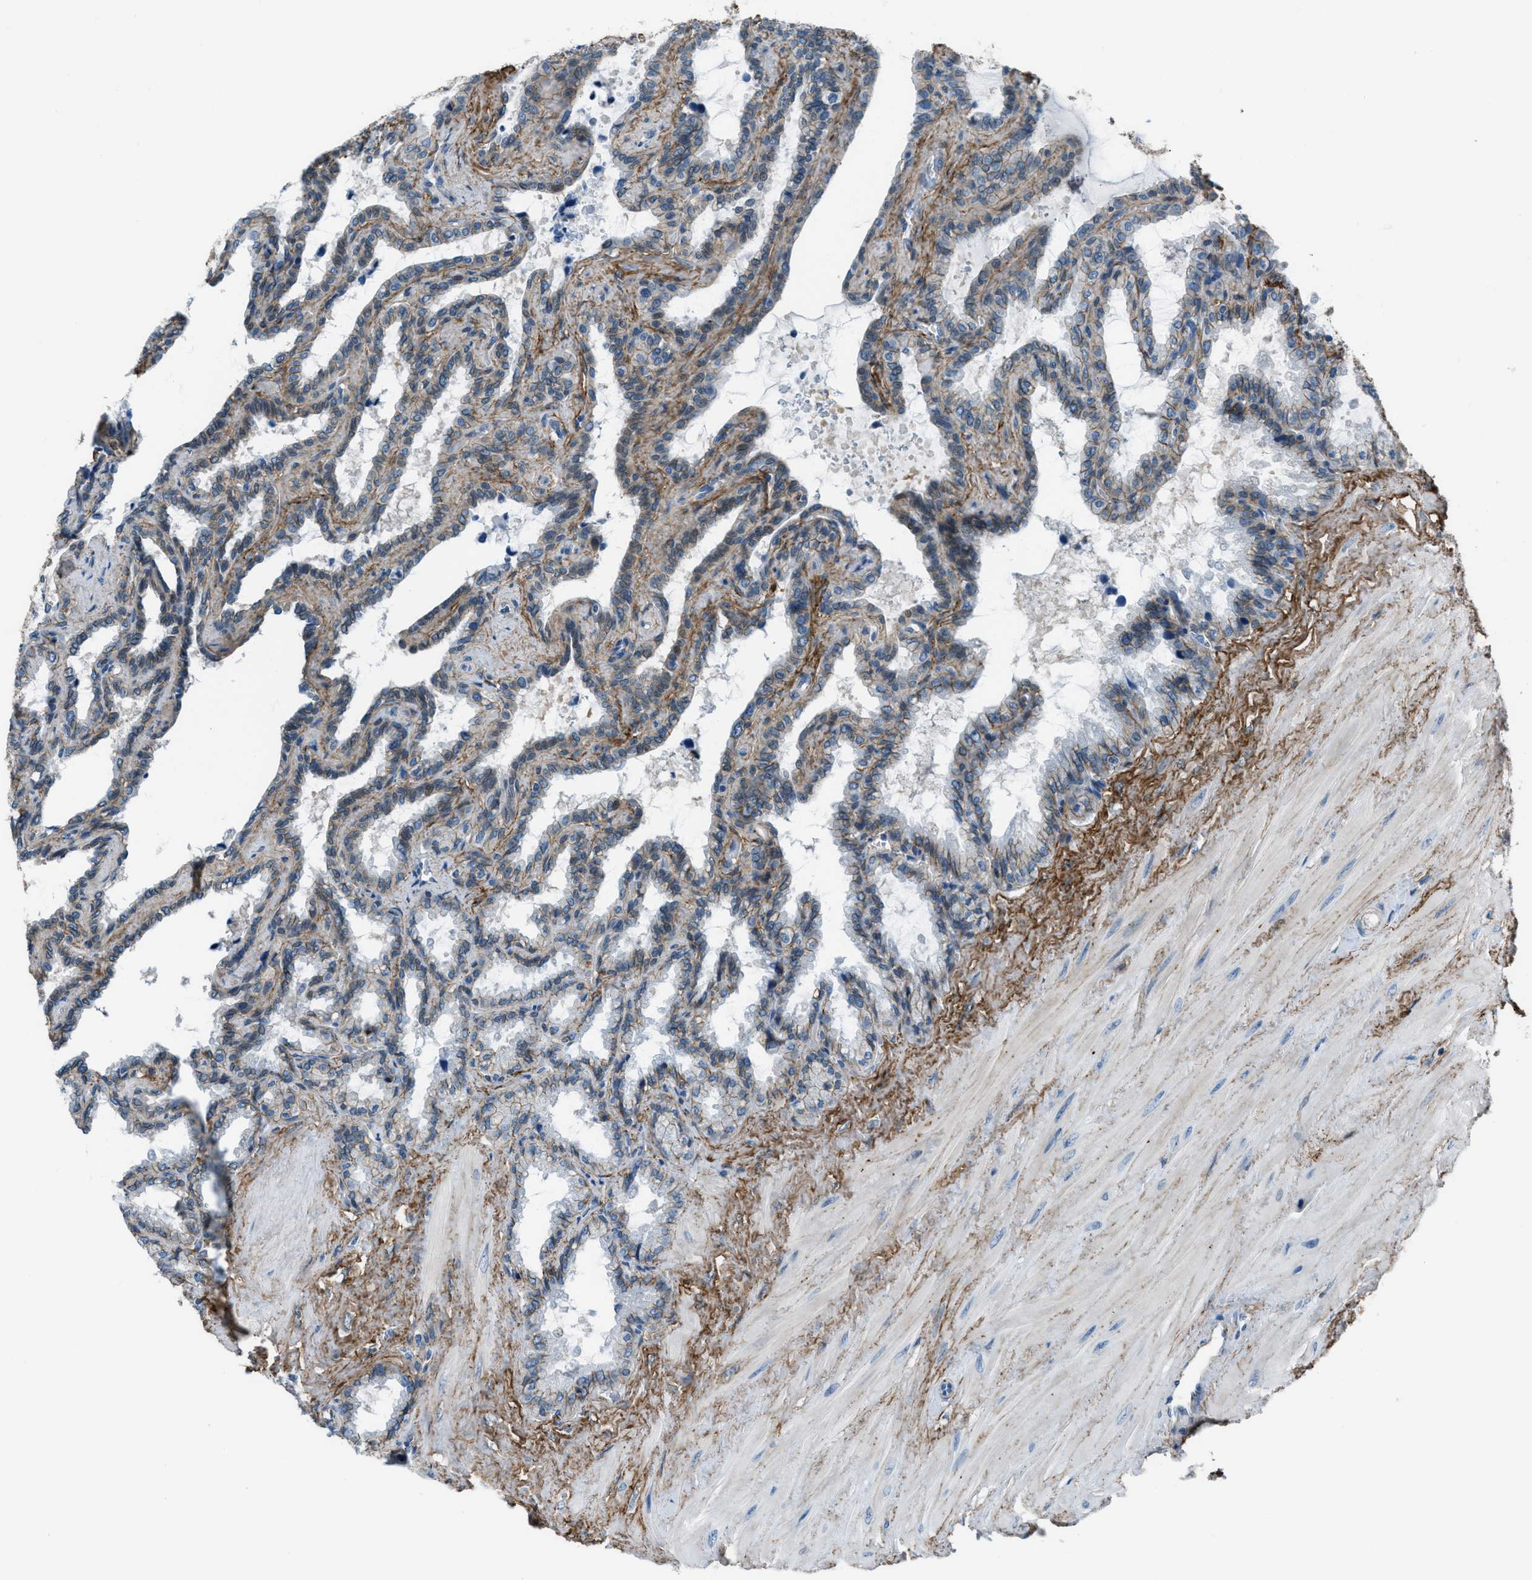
{"staining": {"intensity": "moderate", "quantity": "25%-75%", "location": "cytoplasmic/membranous"}, "tissue": "seminal vesicle", "cell_type": "Glandular cells", "image_type": "normal", "snomed": [{"axis": "morphology", "description": "Normal tissue, NOS"}, {"axis": "topography", "description": "Seminal veicle"}], "caption": "DAB (3,3'-diaminobenzidine) immunohistochemical staining of benign seminal vesicle displays moderate cytoplasmic/membranous protein positivity in about 25%-75% of glandular cells.", "gene": "FBN1", "patient": {"sex": "male", "age": 46}}